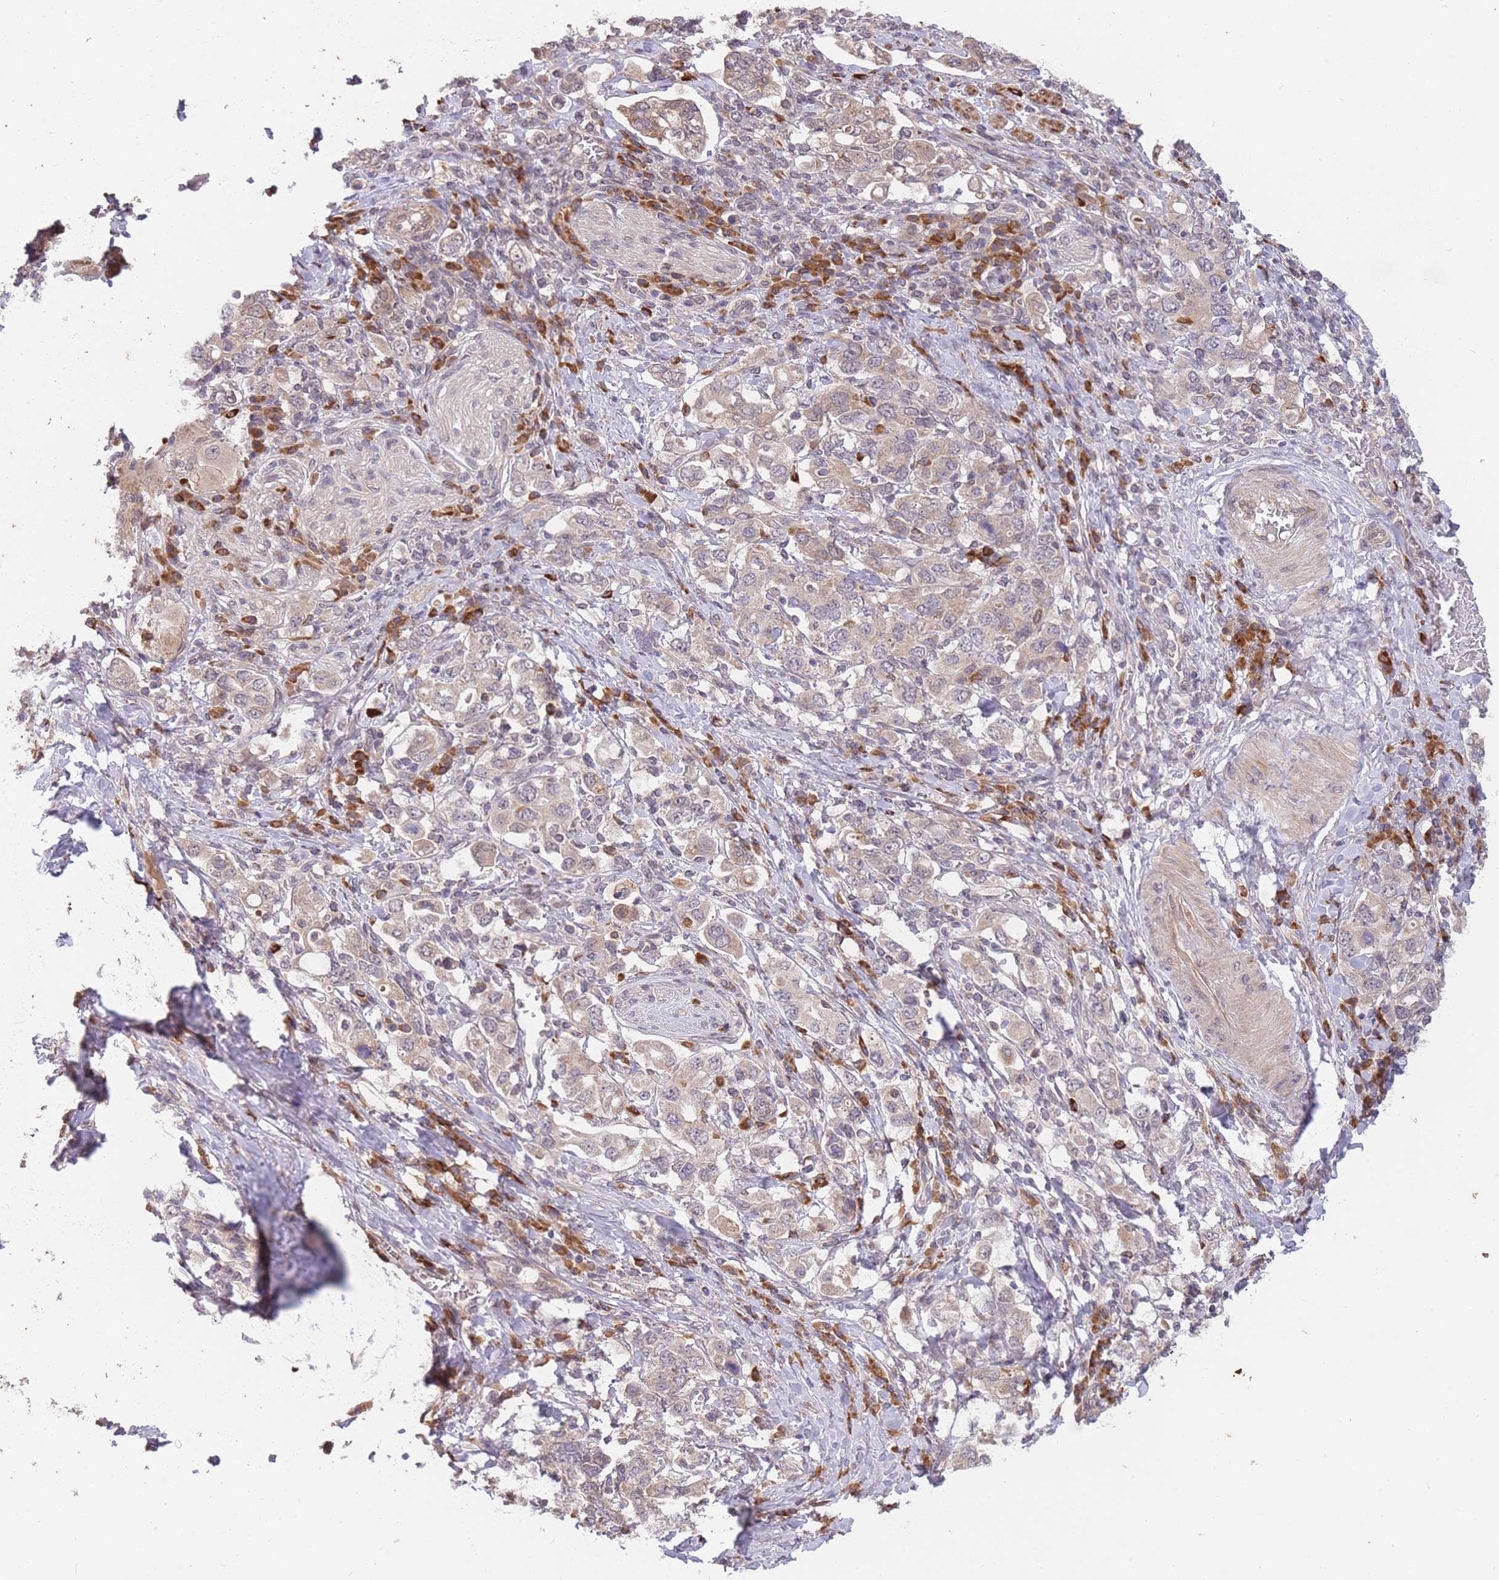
{"staining": {"intensity": "weak", "quantity": "25%-75%", "location": "cytoplasmic/membranous"}, "tissue": "stomach cancer", "cell_type": "Tumor cells", "image_type": "cancer", "snomed": [{"axis": "morphology", "description": "Adenocarcinoma, NOS"}, {"axis": "topography", "description": "Stomach, upper"}, {"axis": "topography", "description": "Stomach"}], "caption": "Immunohistochemistry (IHC) photomicrograph of neoplastic tissue: human stomach adenocarcinoma stained using immunohistochemistry displays low levels of weak protein expression localized specifically in the cytoplasmic/membranous of tumor cells, appearing as a cytoplasmic/membranous brown color.", "gene": "SMC6", "patient": {"sex": "male", "age": 62}}